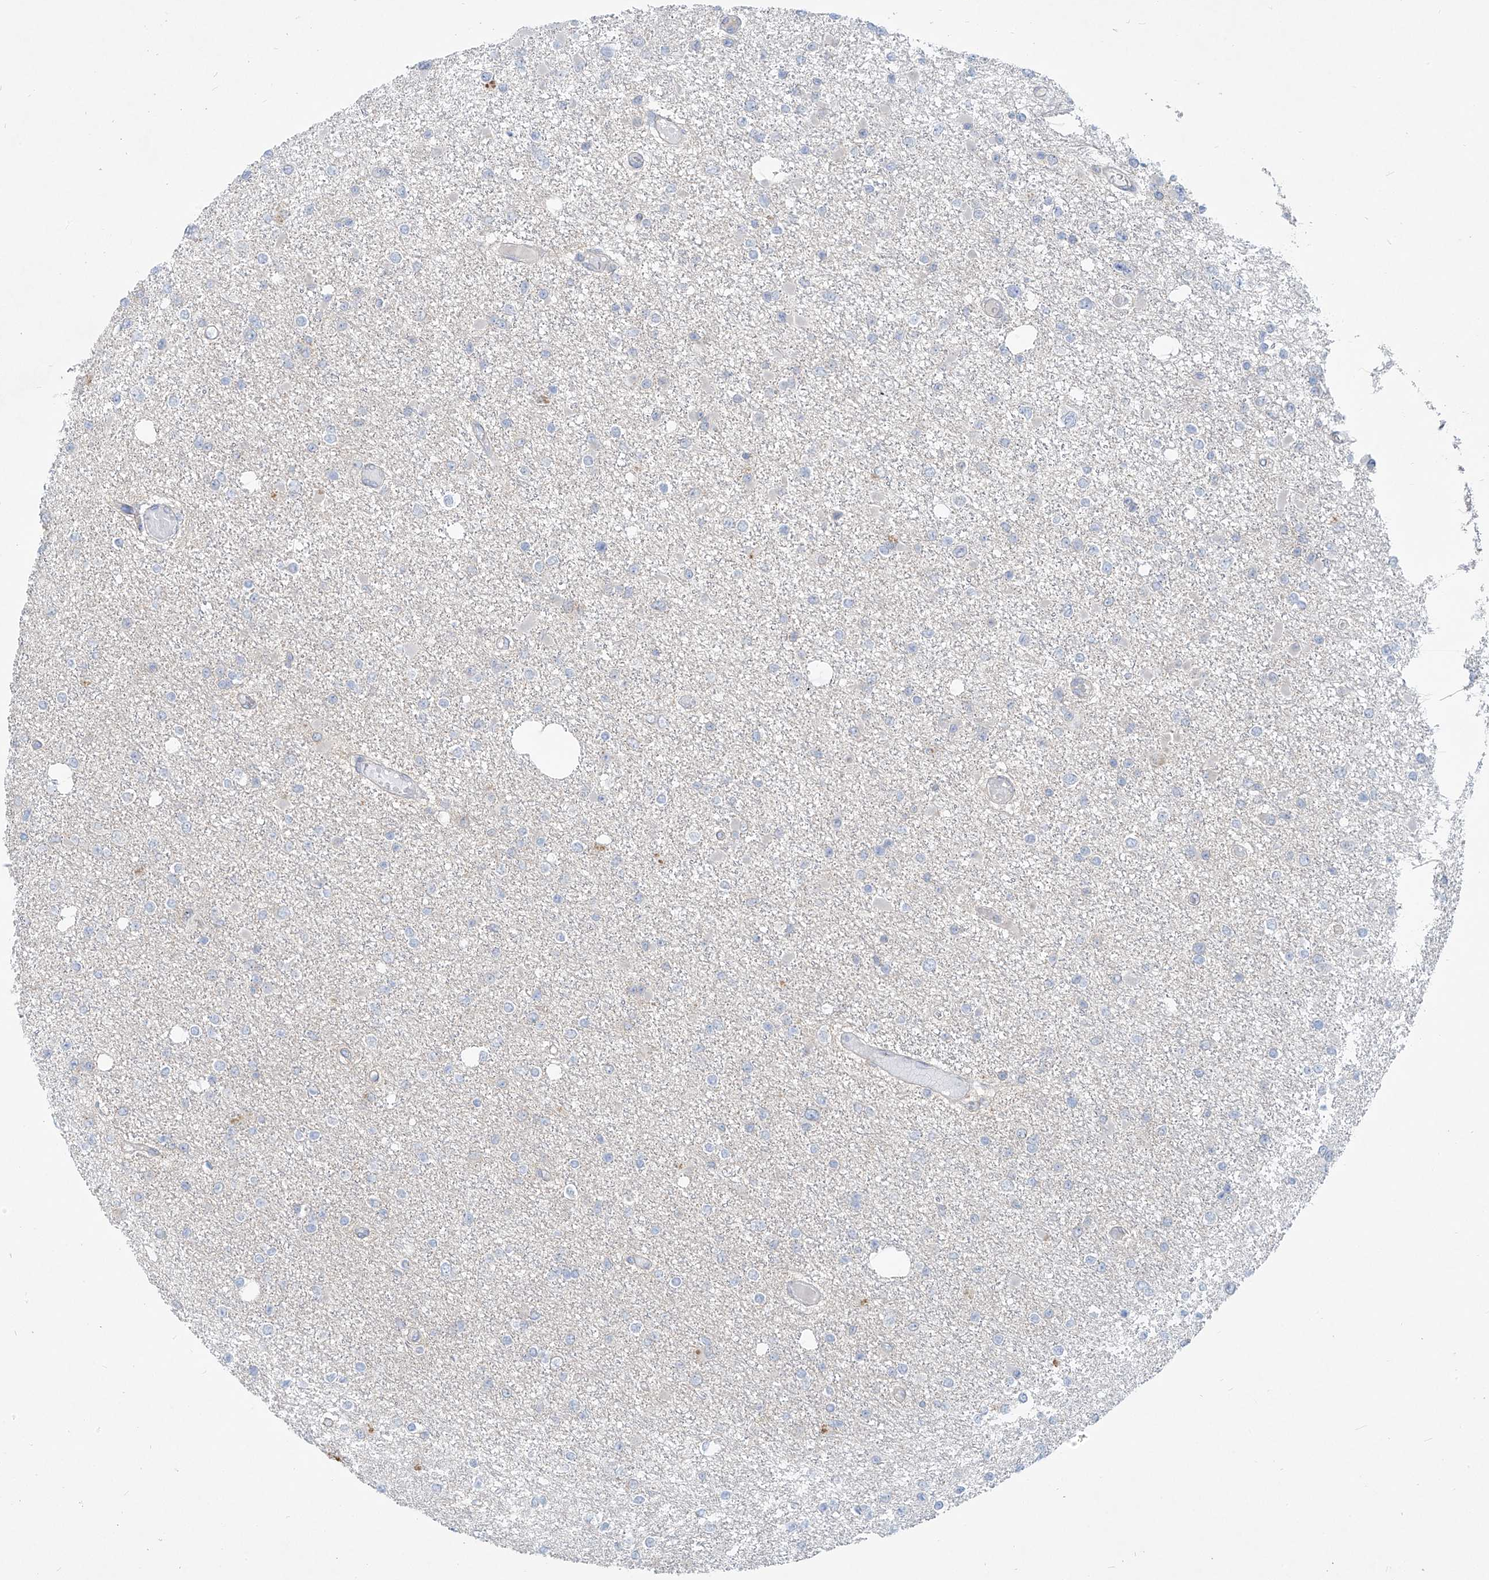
{"staining": {"intensity": "negative", "quantity": "none", "location": "none"}, "tissue": "glioma", "cell_type": "Tumor cells", "image_type": "cancer", "snomed": [{"axis": "morphology", "description": "Glioma, malignant, Low grade"}, {"axis": "topography", "description": "Brain"}], "caption": "There is no significant expression in tumor cells of malignant glioma (low-grade).", "gene": "KRTAP25-1", "patient": {"sex": "female", "age": 22}}